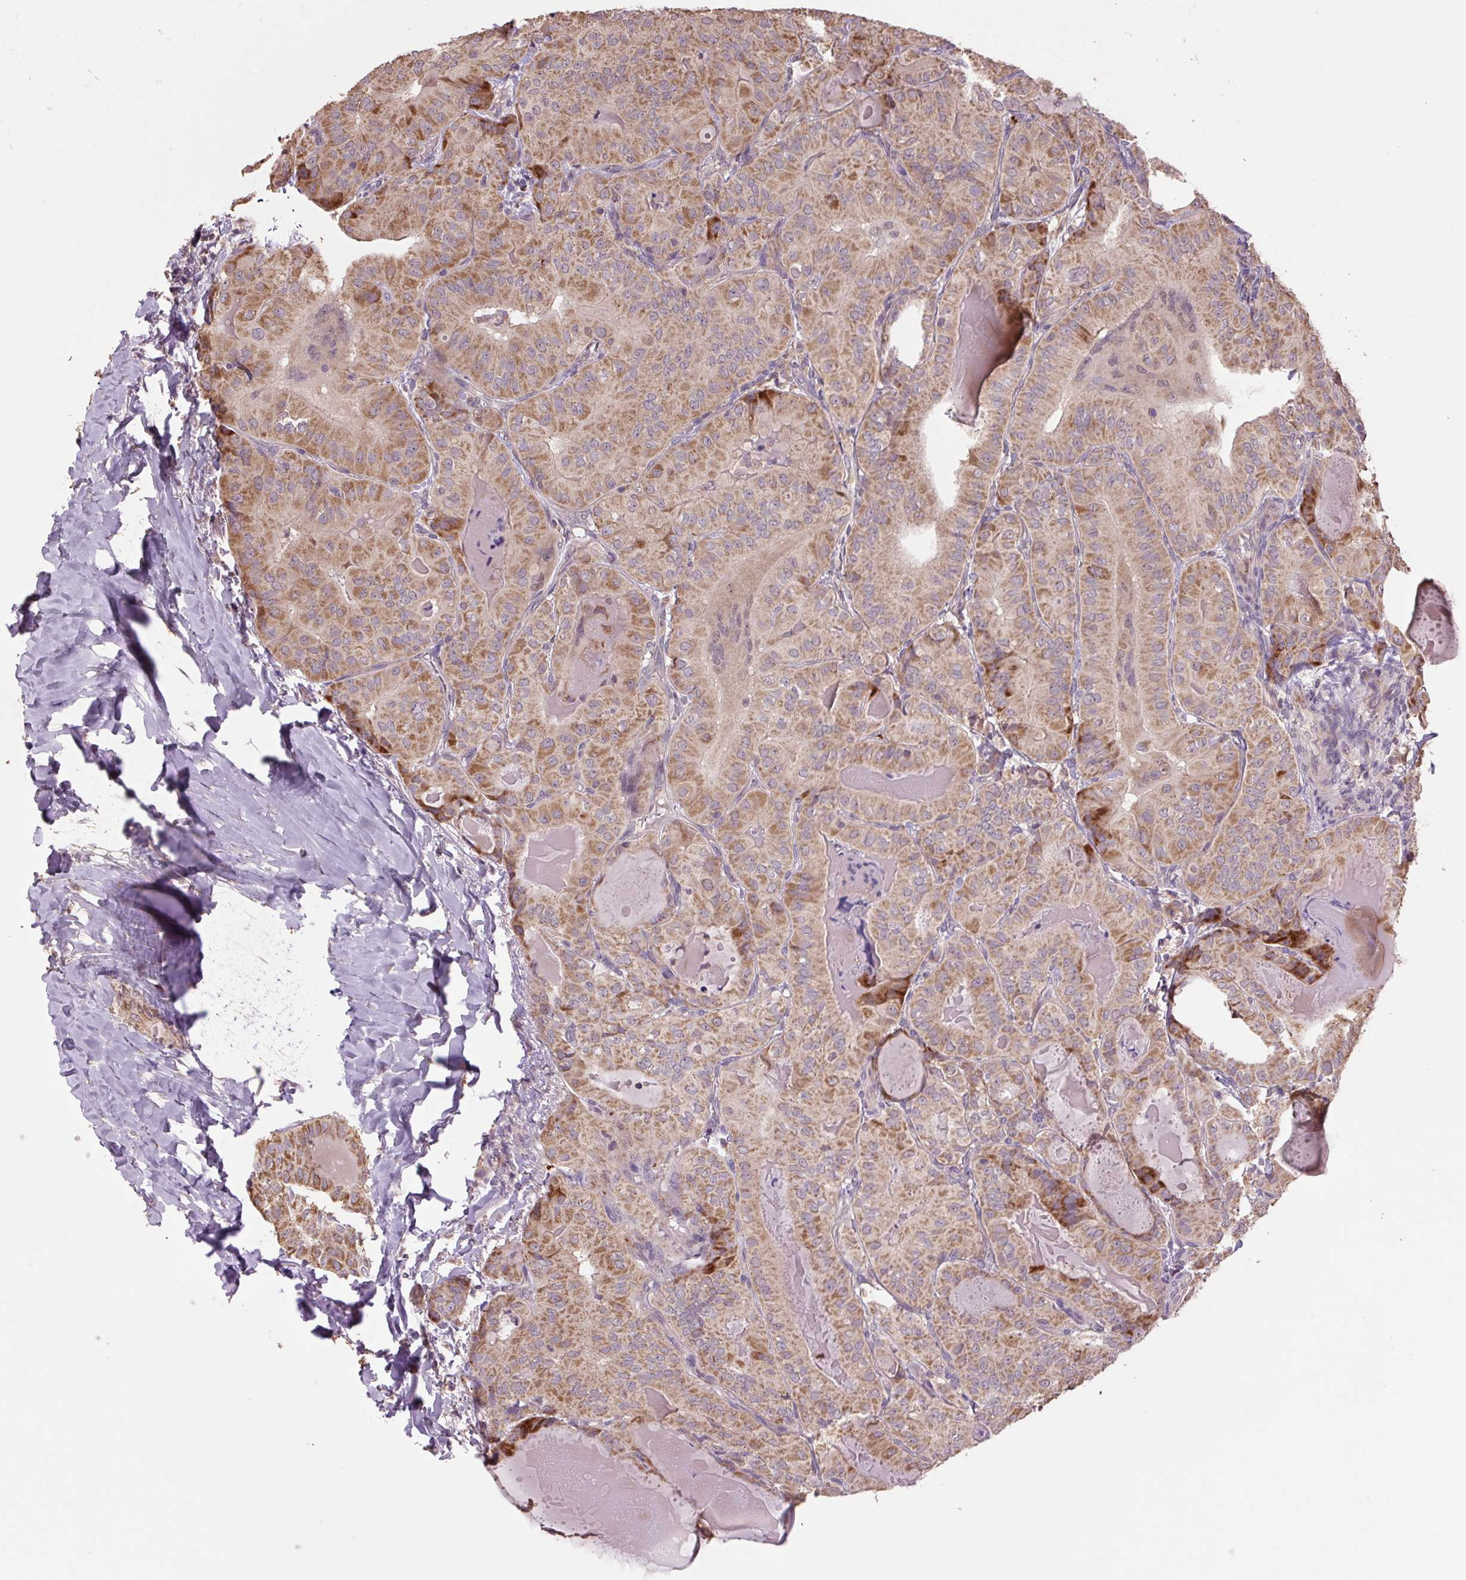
{"staining": {"intensity": "moderate", "quantity": ">75%", "location": "cytoplasmic/membranous"}, "tissue": "thyroid cancer", "cell_type": "Tumor cells", "image_type": "cancer", "snomed": [{"axis": "morphology", "description": "Papillary adenocarcinoma, NOS"}, {"axis": "topography", "description": "Thyroid gland"}], "caption": "Papillary adenocarcinoma (thyroid) was stained to show a protein in brown. There is medium levels of moderate cytoplasmic/membranous expression in approximately >75% of tumor cells. The protein of interest is shown in brown color, while the nuclei are stained blue.", "gene": "TMEM160", "patient": {"sex": "female", "age": 68}}